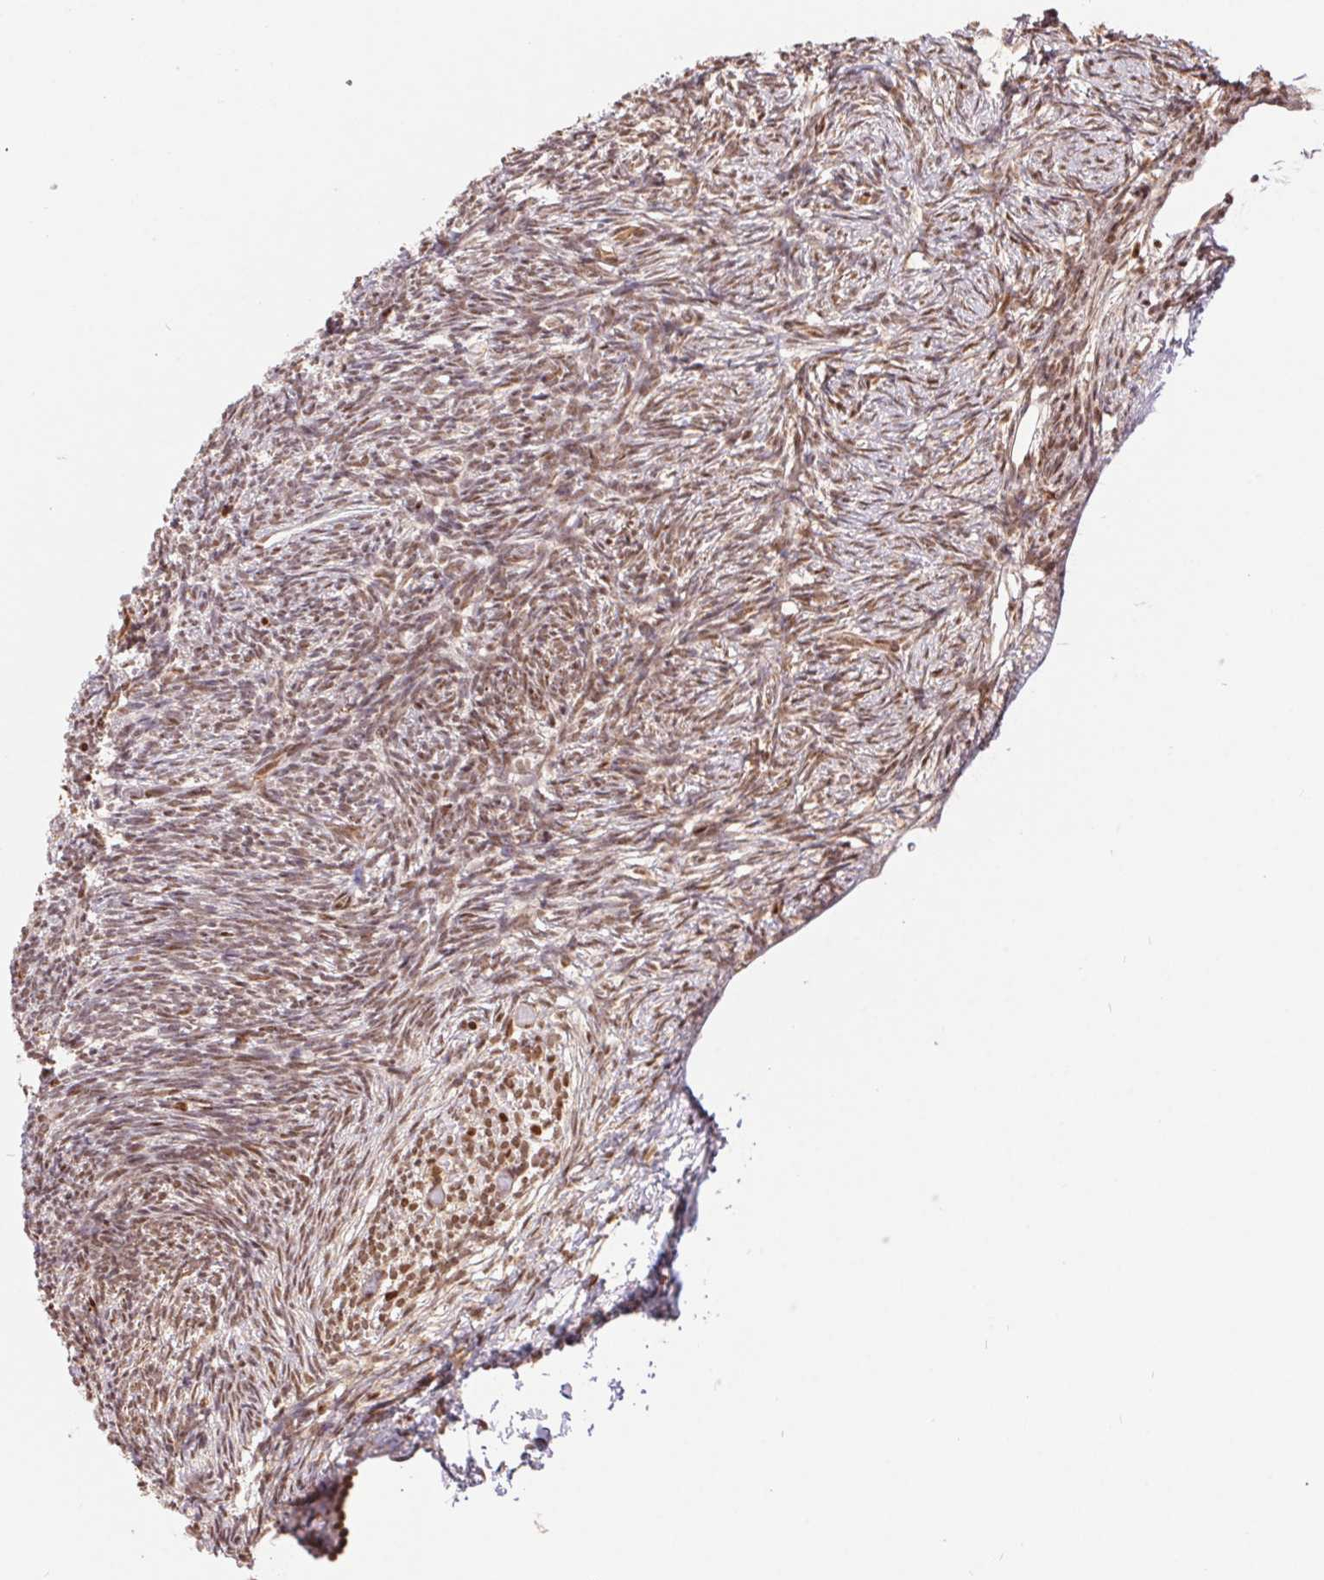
{"staining": {"intensity": "moderate", "quantity": ">75%", "location": "nuclear"}, "tissue": "ovary", "cell_type": "Ovarian stroma cells", "image_type": "normal", "snomed": [{"axis": "morphology", "description": "Normal tissue, NOS"}, {"axis": "topography", "description": "Ovary"}], "caption": "Ovarian stroma cells demonstrate medium levels of moderate nuclear positivity in about >75% of cells in normal human ovary.", "gene": "POLD3", "patient": {"sex": "female", "age": 39}}